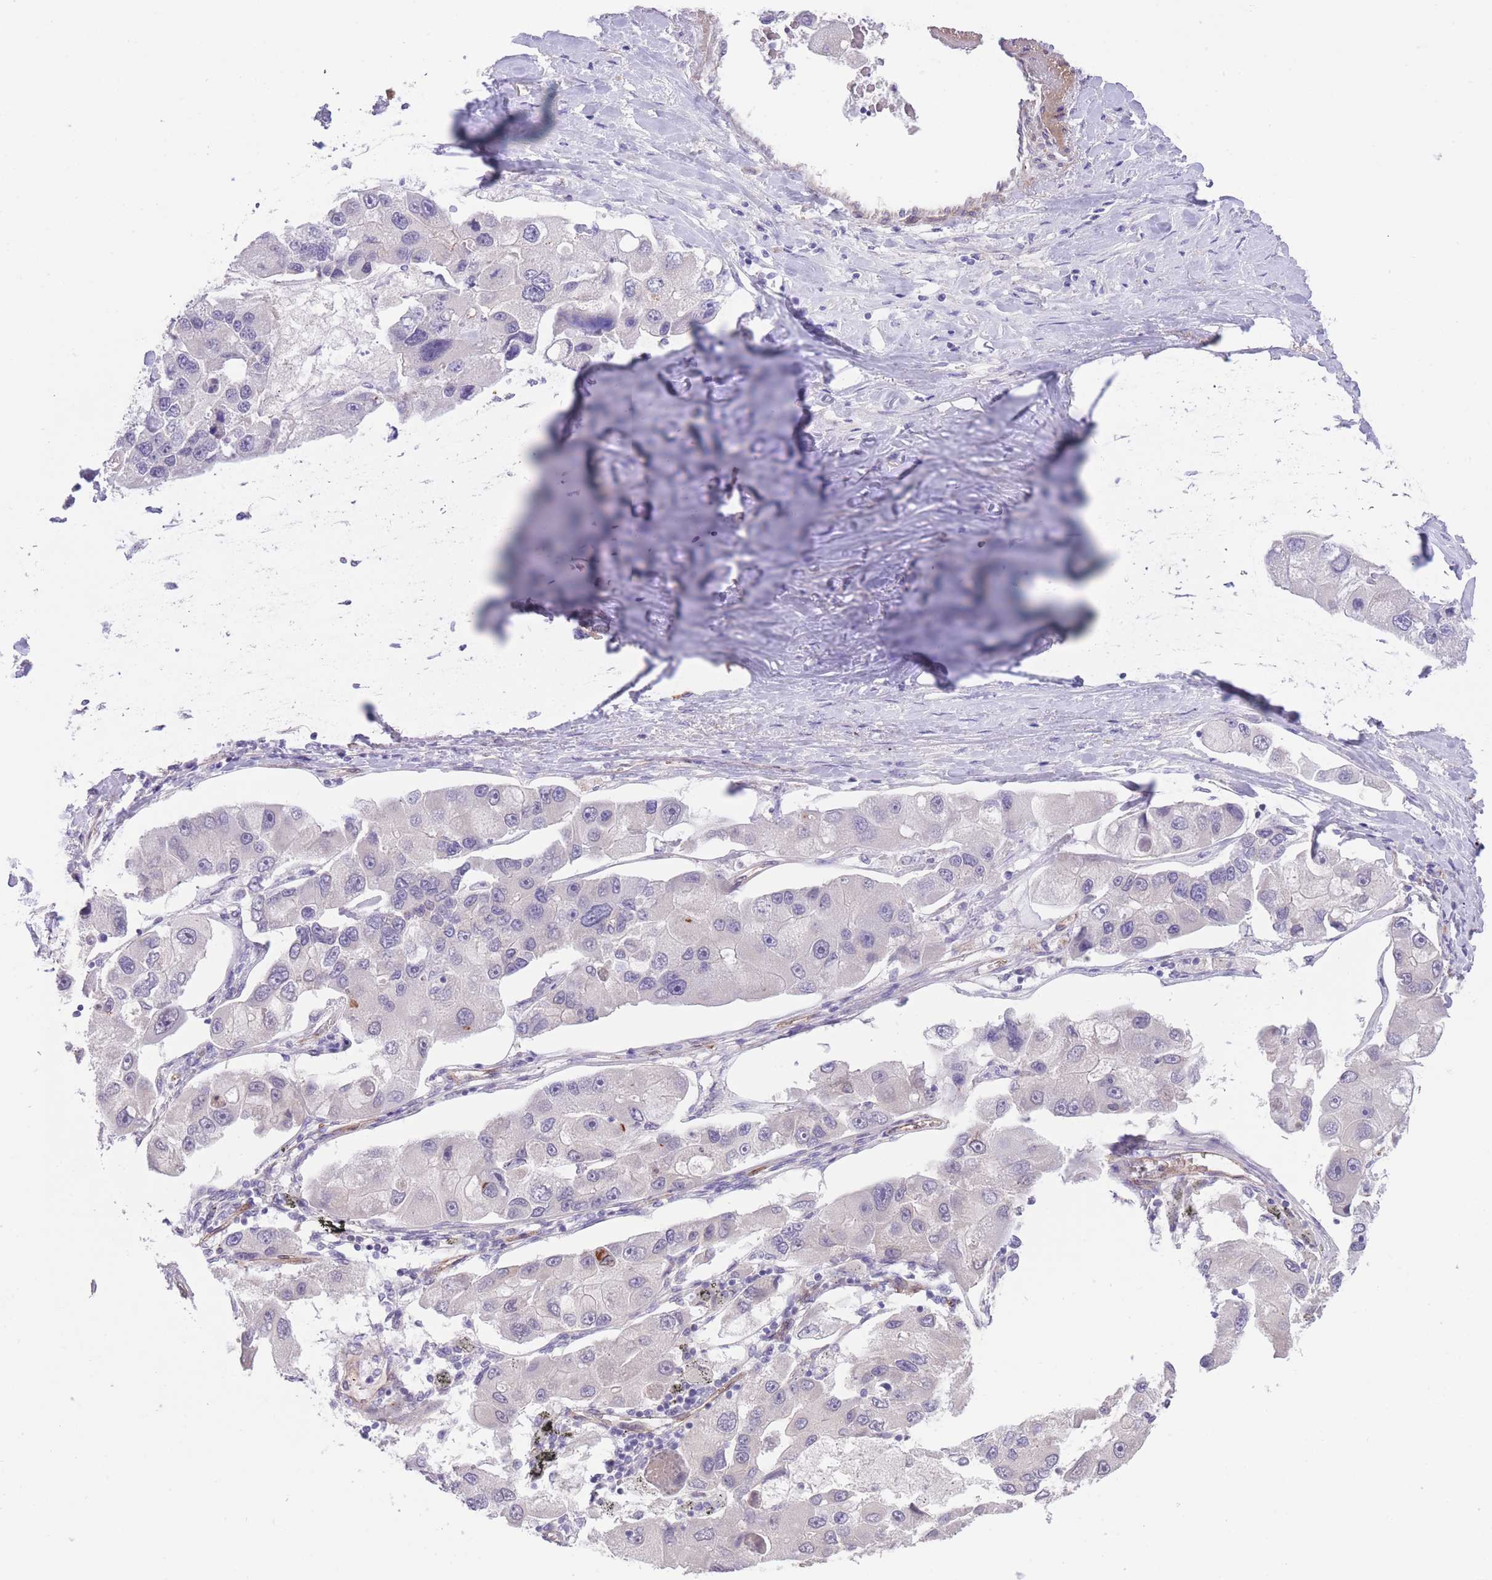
{"staining": {"intensity": "negative", "quantity": "none", "location": "none"}, "tissue": "lung cancer", "cell_type": "Tumor cells", "image_type": "cancer", "snomed": [{"axis": "morphology", "description": "Adenocarcinoma, NOS"}, {"axis": "topography", "description": "Lung"}], "caption": "Photomicrograph shows no significant protein expression in tumor cells of adenocarcinoma (lung).", "gene": "QTRT1", "patient": {"sex": "female", "age": 54}}